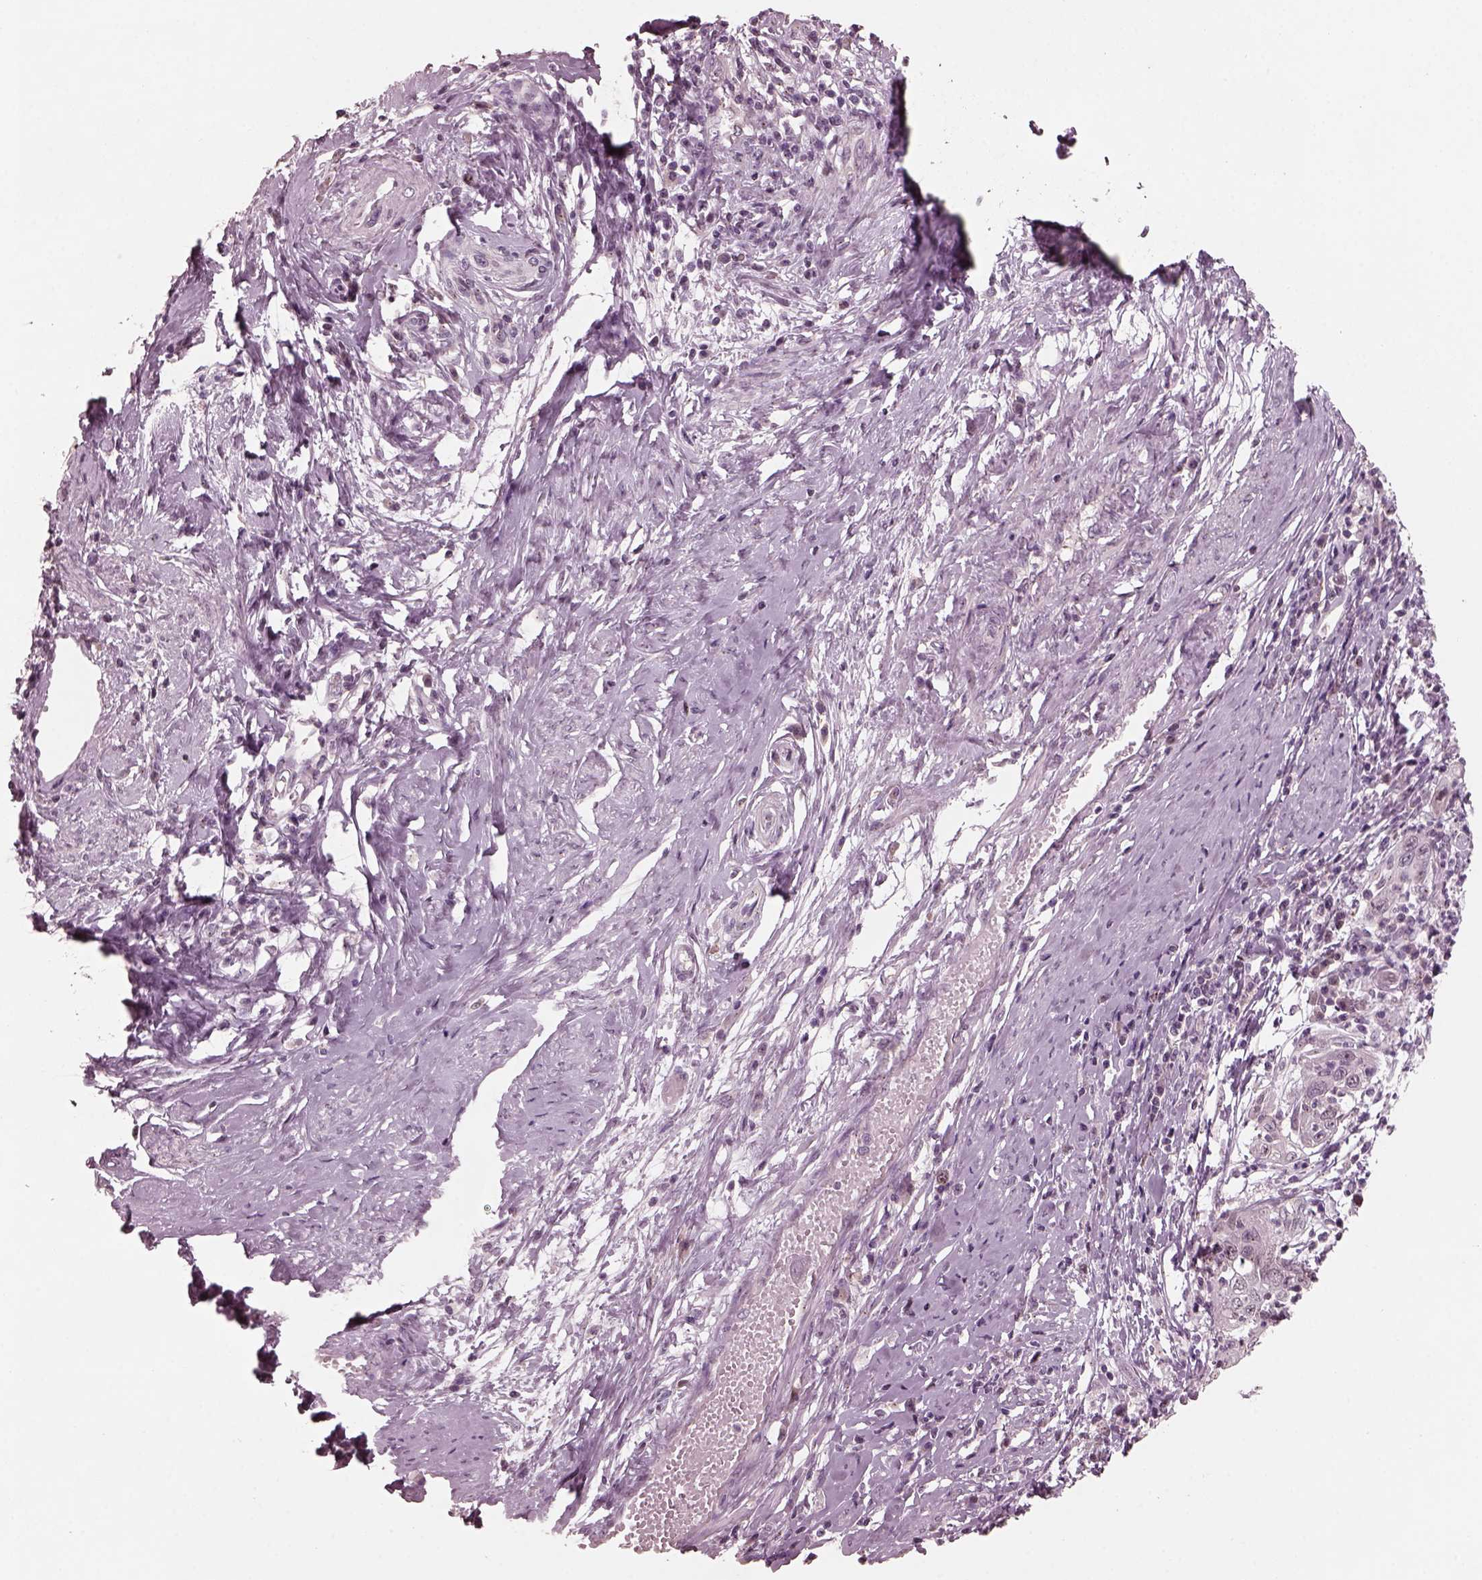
{"staining": {"intensity": "negative", "quantity": "none", "location": "none"}, "tissue": "cervical cancer", "cell_type": "Tumor cells", "image_type": "cancer", "snomed": [{"axis": "morphology", "description": "Squamous cell carcinoma, NOS"}, {"axis": "topography", "description": "Cervix"}], "caption": "Tumor cells are negative for brown protein staining in cervical squamous cell carcinoma.", "gene": "SAXO1", "patient": {"sex": "female", "age": 46}}